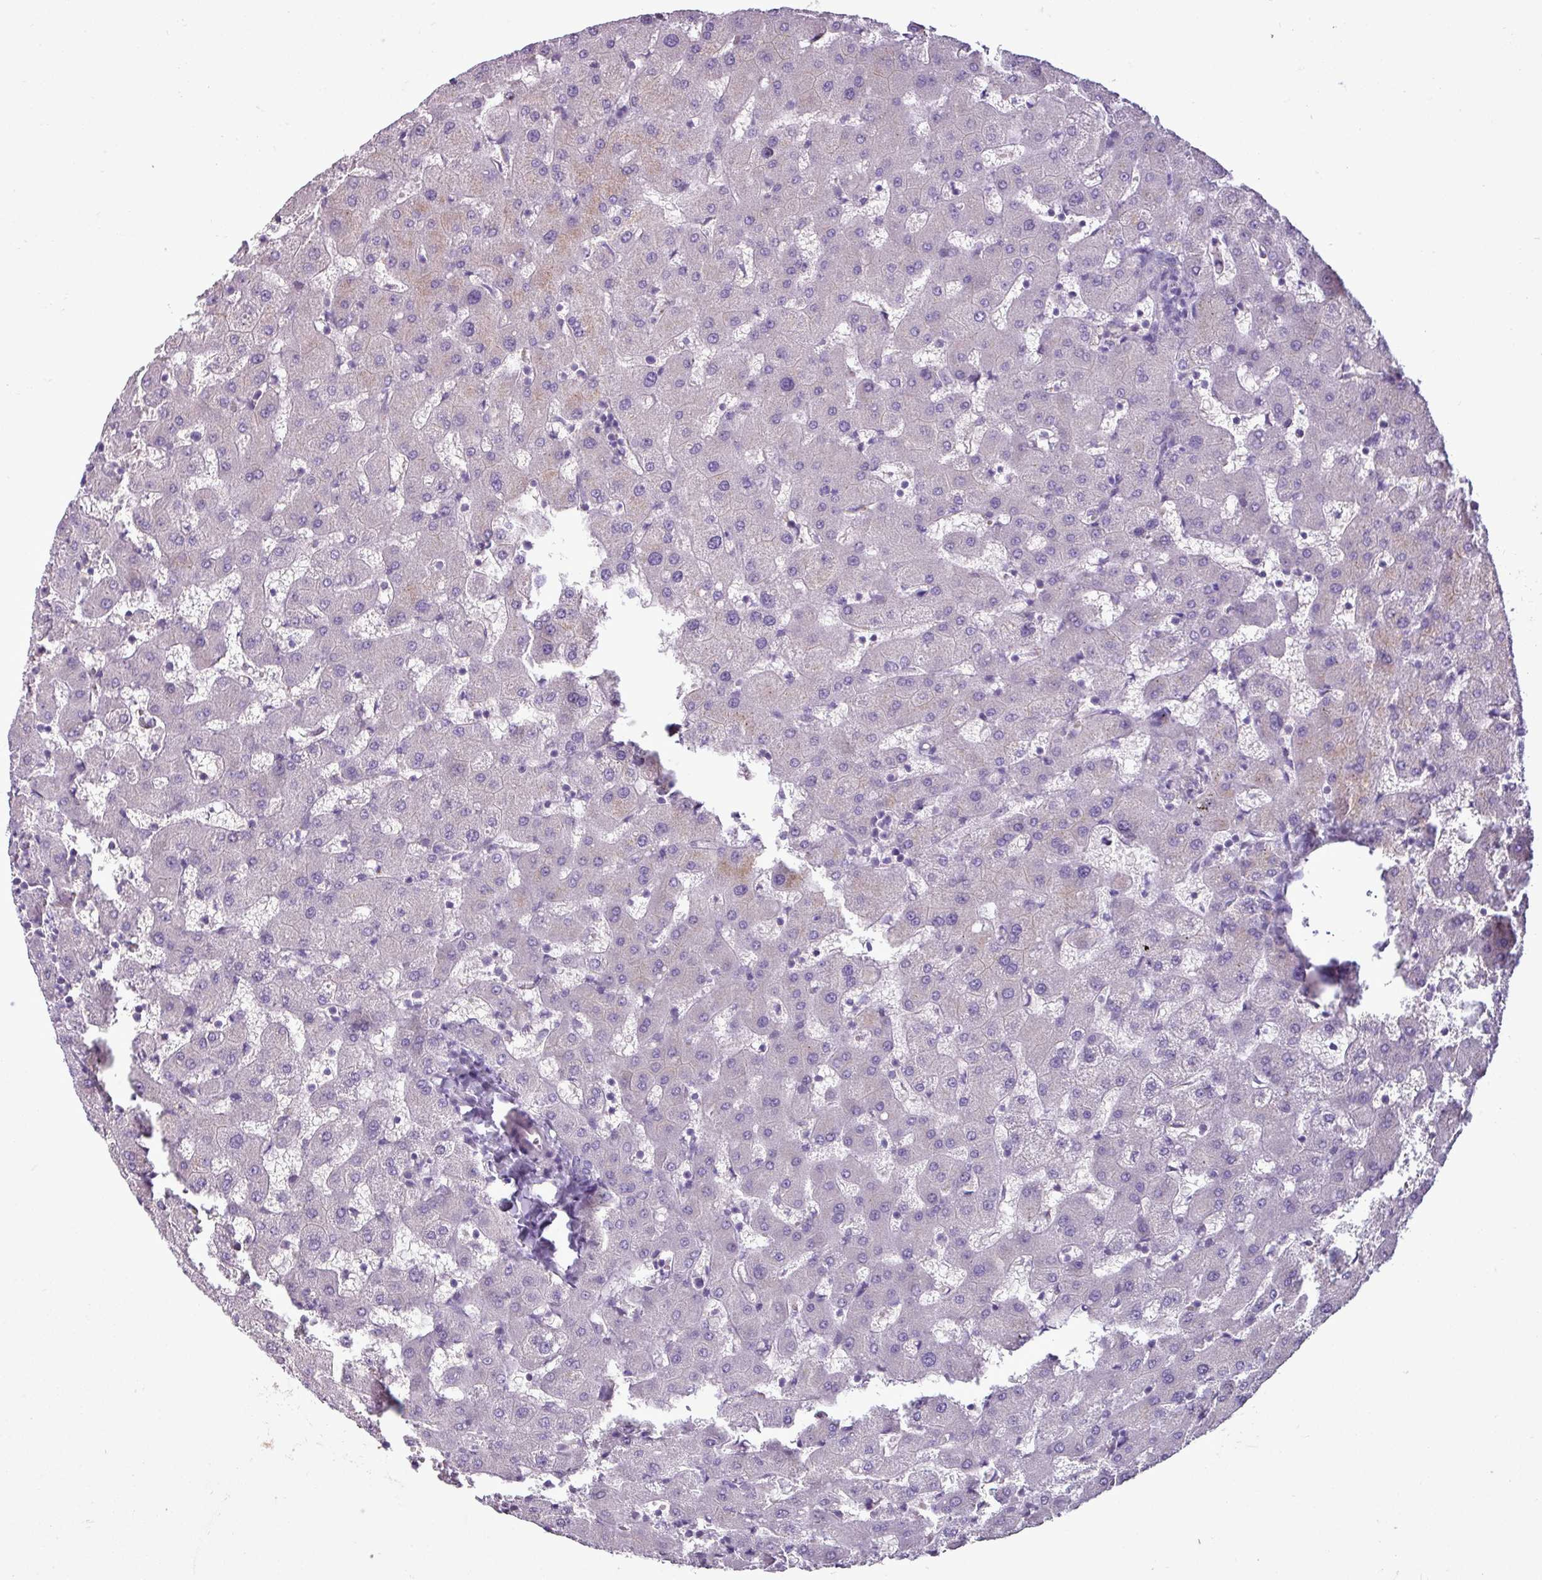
{"staining": {"intensity": "negative", "quantity": "none", "location": "none"}, "tissue": "liver", "cell_type": "Cholangiocytes", "image_type": "normal", "snomed": [{"axis": "morphology", "description": "Normal tissue, NOS"}, {"axis": "topography", "description": "Liver"}], "caption": "An IHC photomicrograph of unremarkable liver is shown. There is no staining in cholangiocytes of liver. (DAB IHC, high magnification).", "gene": "C9orf24", "patient": {"sex": "female", "age": 63}}